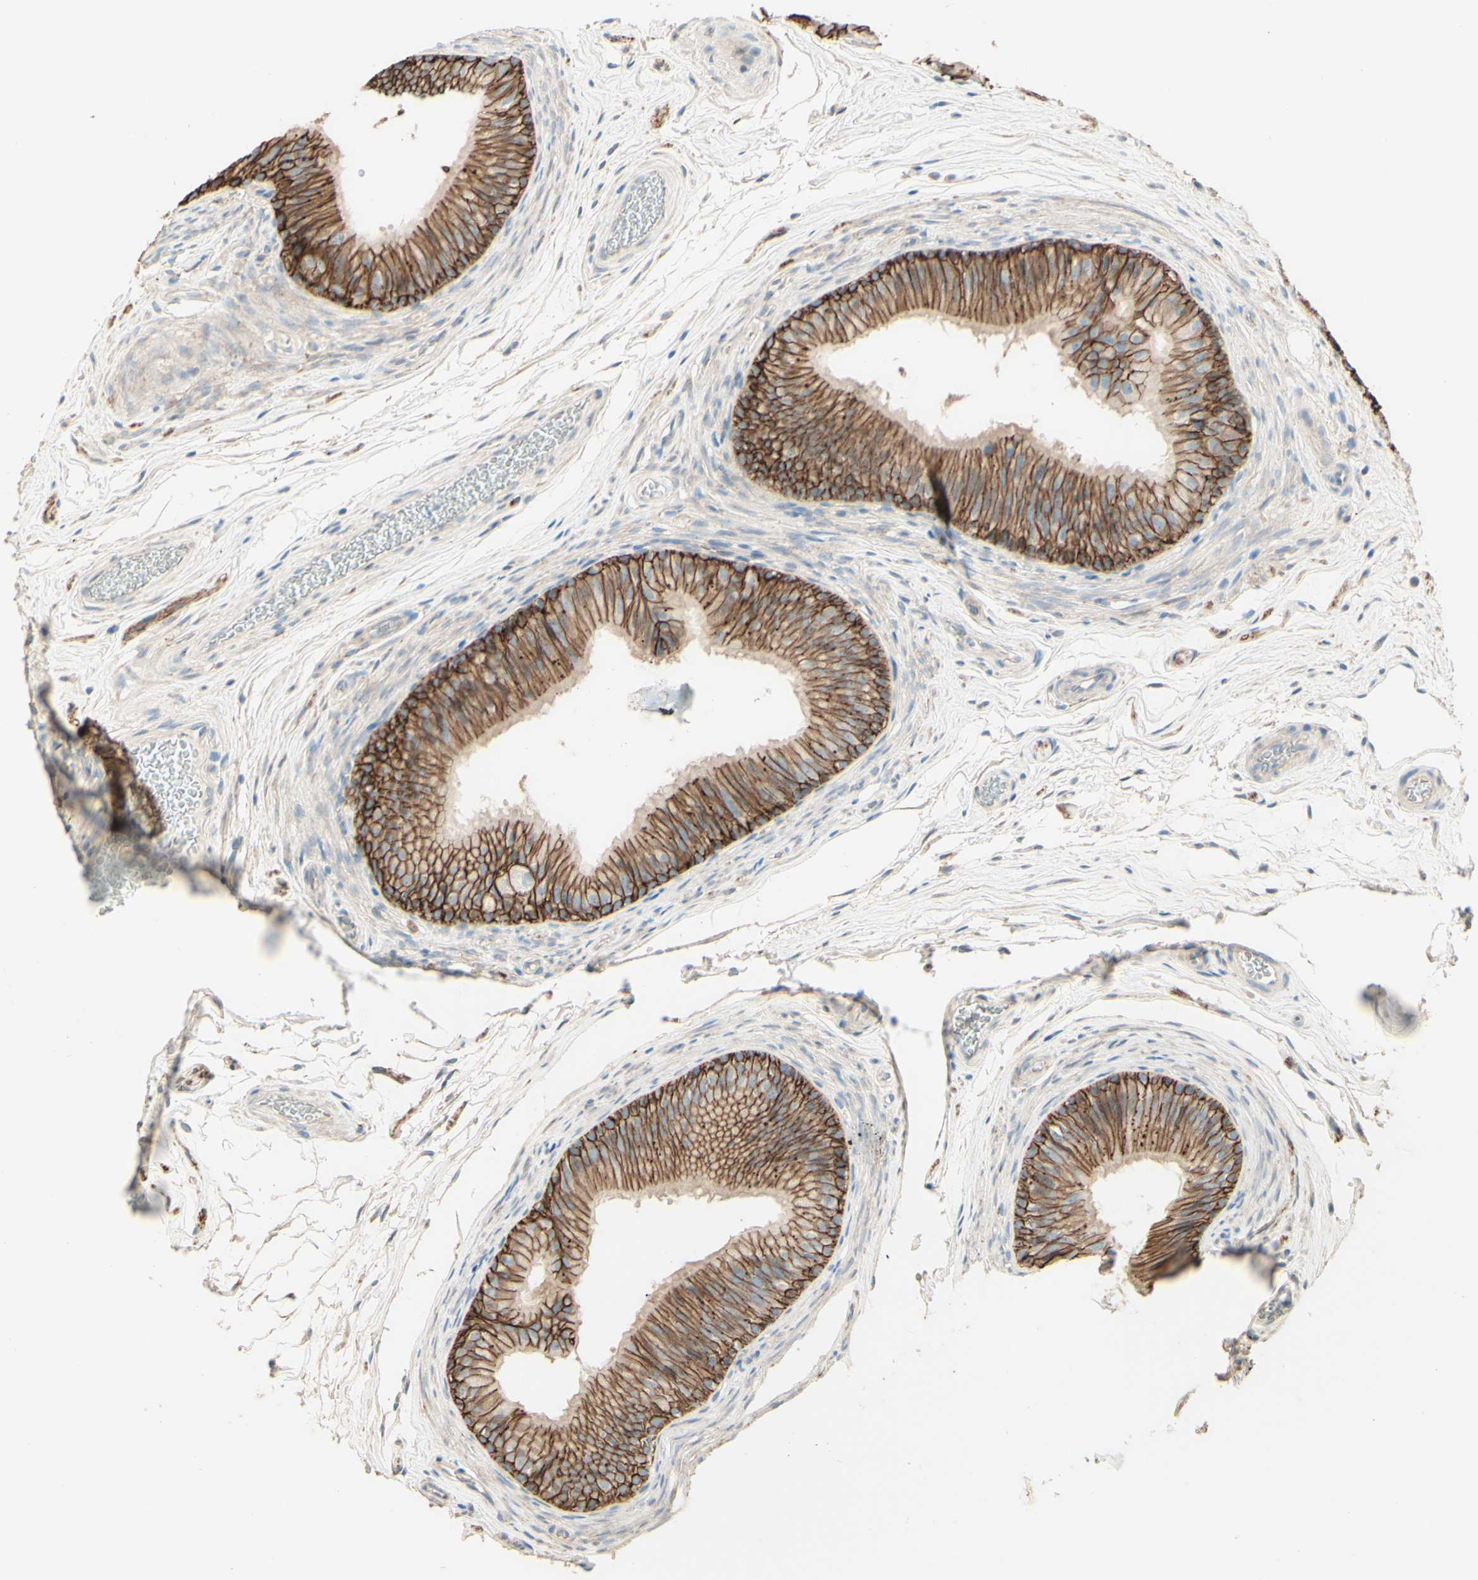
{"staining": {"intensity": "moderate", "quantity": ">75%", "location": "cytoplasmic/membranous"}, "tissue": "epididymis", "cell_type": "Glandular cells", "image_type": "normal", "snomed": [{"axis": "morphology", "description": "Normal tissue, NOS"}, {"axis": "topography", "description": "Epididymis"}], "caption": "This image reveals IHC staining of unremarkable human epididymis, with medium moderate cytoplasmic/membranous expression in about >75% of glandular cells.", "gene": "RNF149", "patient": {"sex": "male", "age": 36}}